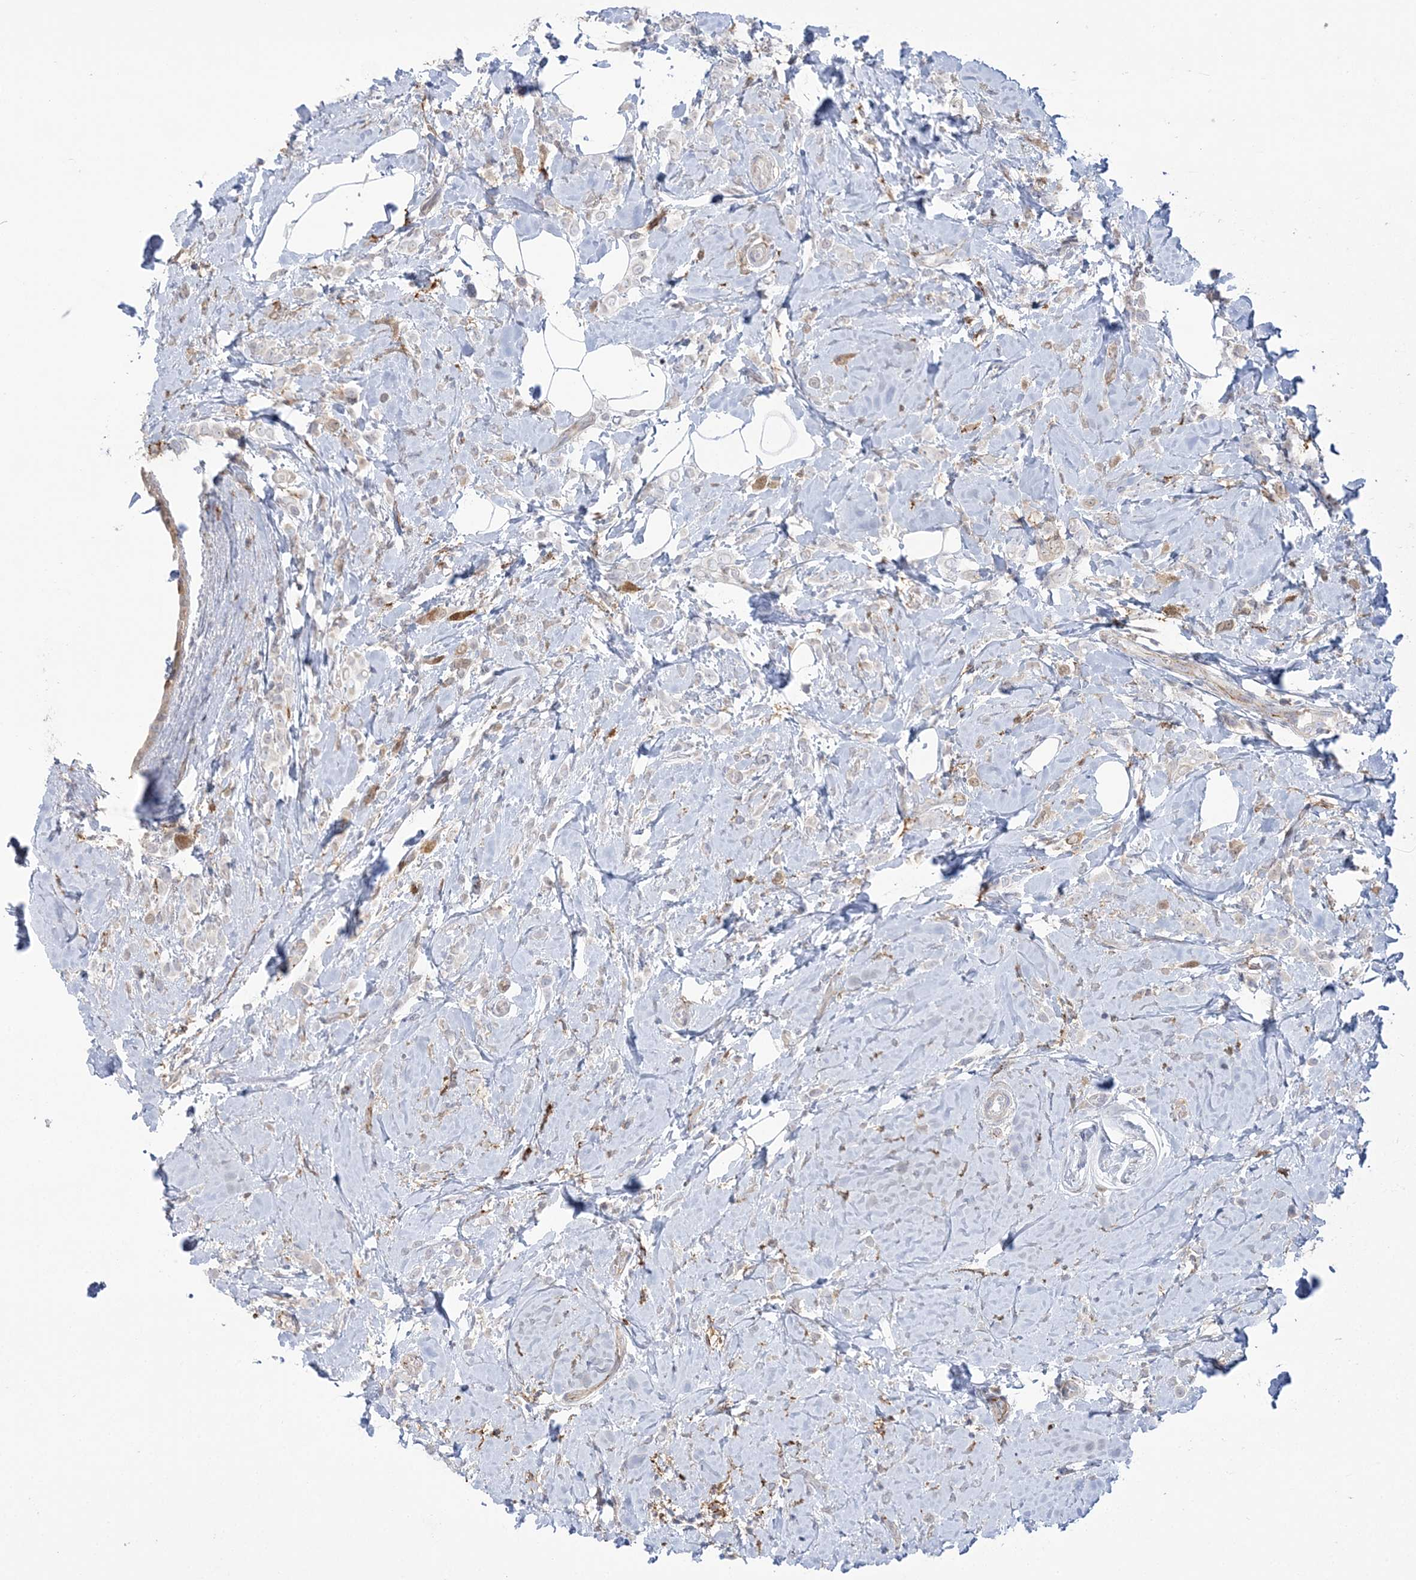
{"staining": {"intensity": "negative", "quantity": "none", "location": "none"}, "tissue": "breast cancer", "cell_type": "Tumor cells", "image_type": "cancer", "snomed": [{"axis": "morphology", "description": "Lobular carcinoma"}, {"axis": "topography", "description": "Breast"}], "caption": "High power microscopy photomicrograph of an immunohistochemistry micrograph of breast lobular carcinoma, revealing no significant expression in tumor cells.", "gene": "HAAO", "patient": {"sex": "female", "age": 47}}